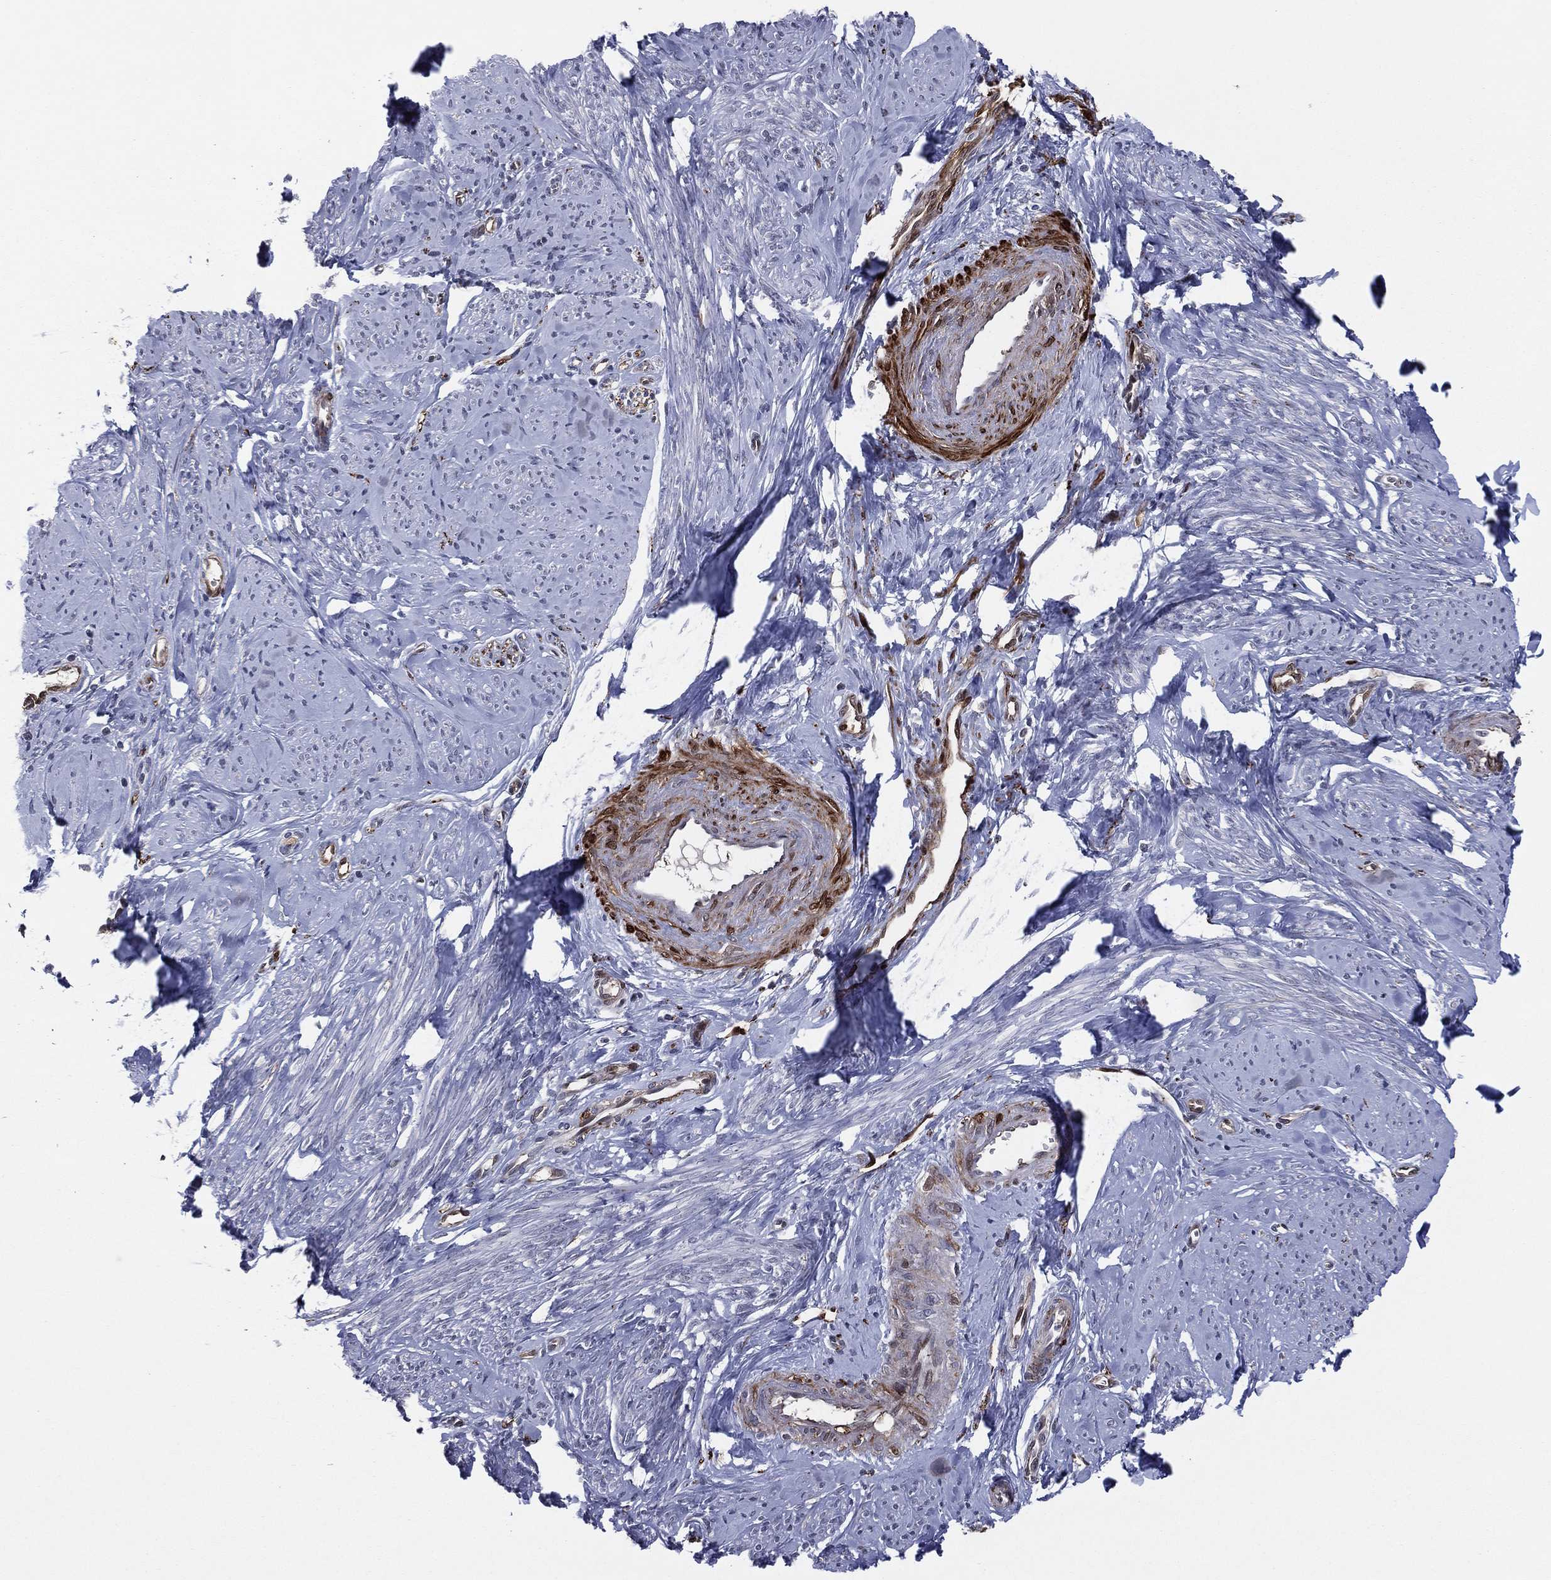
{"staining": {"intensity": "moderate", "quantity": "<25%", "location": "cytoplasmic/membranous"}, "tissue": "smooth muscle", "cell_type": "Smooth muscle cells", "image_type": "normal", "snomed": [{"axis": "morphology", "description": "Normal tissue, NOS"}, {"axis": "topography", "description": "Smooth muscle"}], "caption": "DAB immunohistochemical staining of unremarkable human smooth muscle exhibits moderate cytoplasmic/membranous protein positivity in about <25% of smooth muscle cells. The staining was performed using DAB (3,3'-diaminobenzidine), with brown indicating positive protein expression. Nuclei are stained blue with hematoxylin.", "gene": "SNCG", "patient": {"sex": "female", "age": 48}}